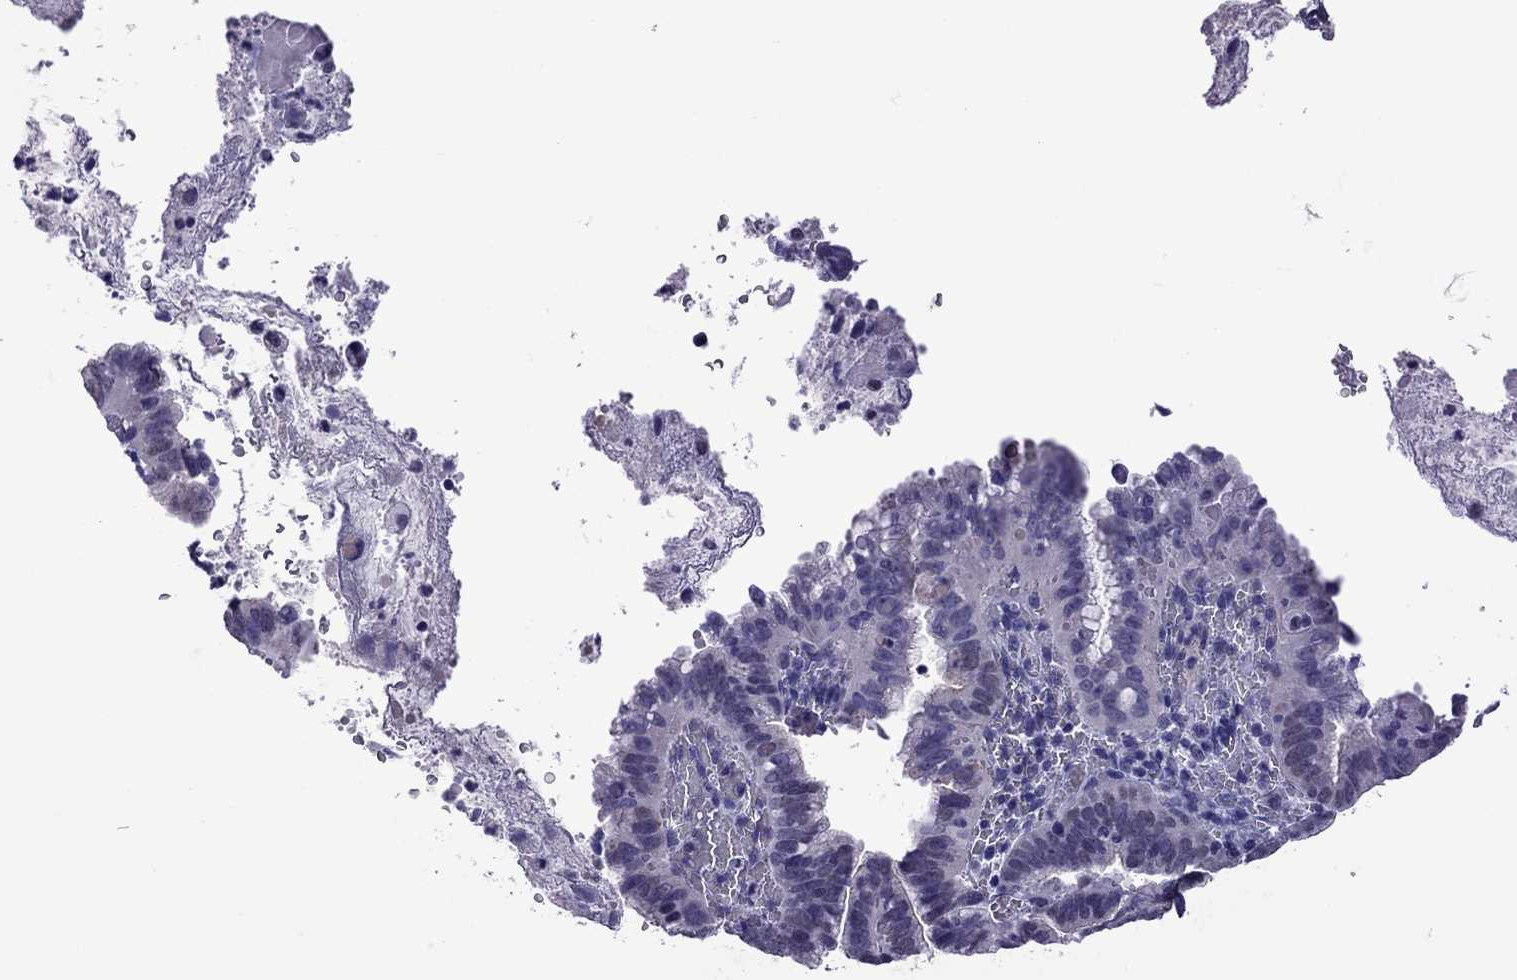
{"staining": {"intensity": "negative", "quantity": "none", "location": "none"}, "tissue": "cervical cancer", "cell_type": "Tumor cells", "image_type": "cancer", "snomed": [{"axis": "morphology", "description": "Adenocarcinoma, NOS"}, {"axis": "topography", "description": "Cervix"}], "caption": "A high-resolution photomicrograph shows IHC staining of cervical cancer (adenocarcinoma), which demonstrates no significant positivity in tumor cells.", "gene": "CHRNA5", "patient": {"sex": "female", "age": 61}}